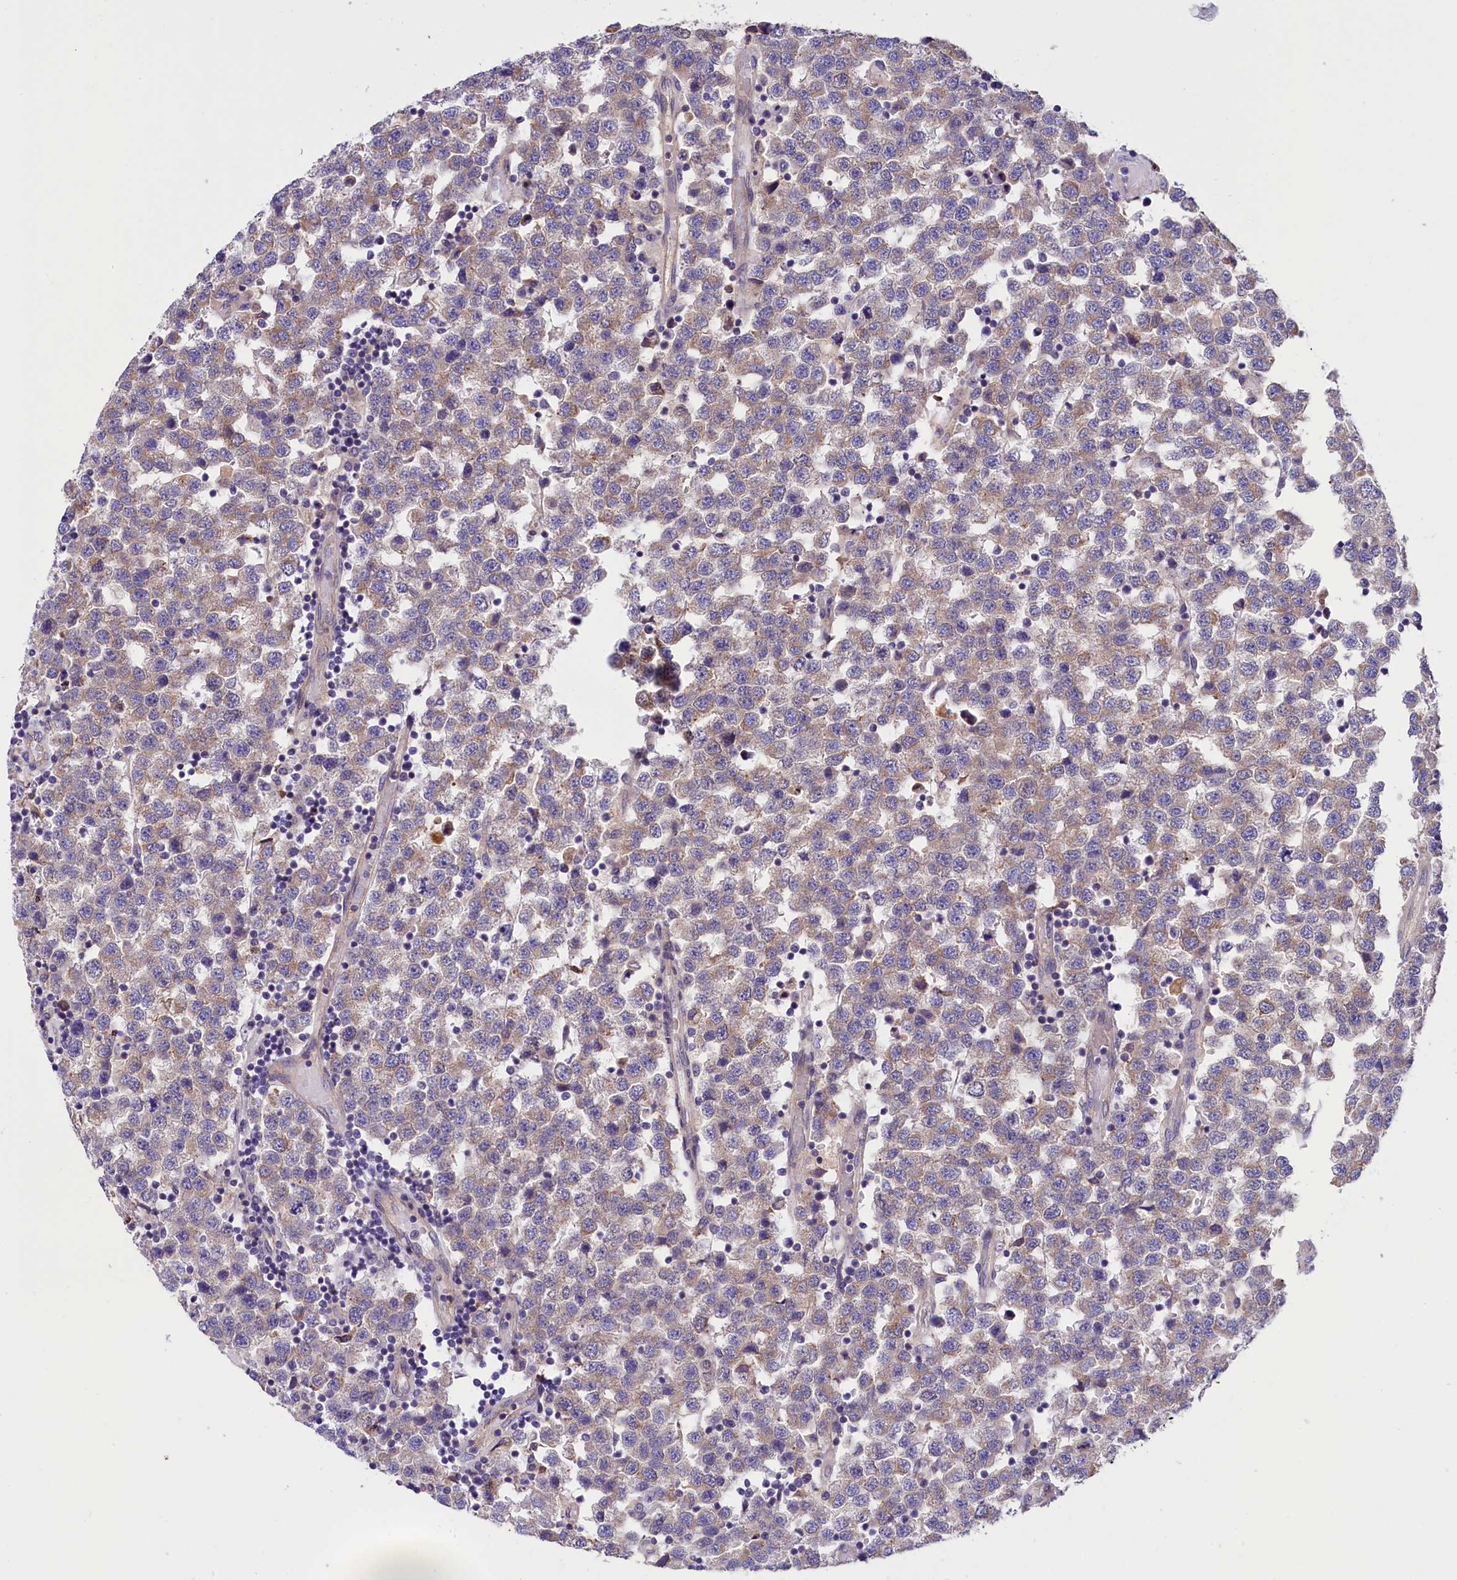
{"staining": {"intensity": "weak", "quantity": ">75%", "location": "cytoplasmic/membranous"}, "tissue": "testis cancer", "cell_type": "Tumor cells", "image_type": "cancer", "snomed": [{"axis": "morphology", "description": "Seminoma, NOS"}, {"axis": "topography", "description": "Testis"}], "caption": "This is a histology image of immunohistochemistry staining of testis seminoma, which shows weak positivity in the cytoplasmic/membranous of tumor cells.", "gene": "DNAJB9", "patient": {"sex": "male", "age": 34}}